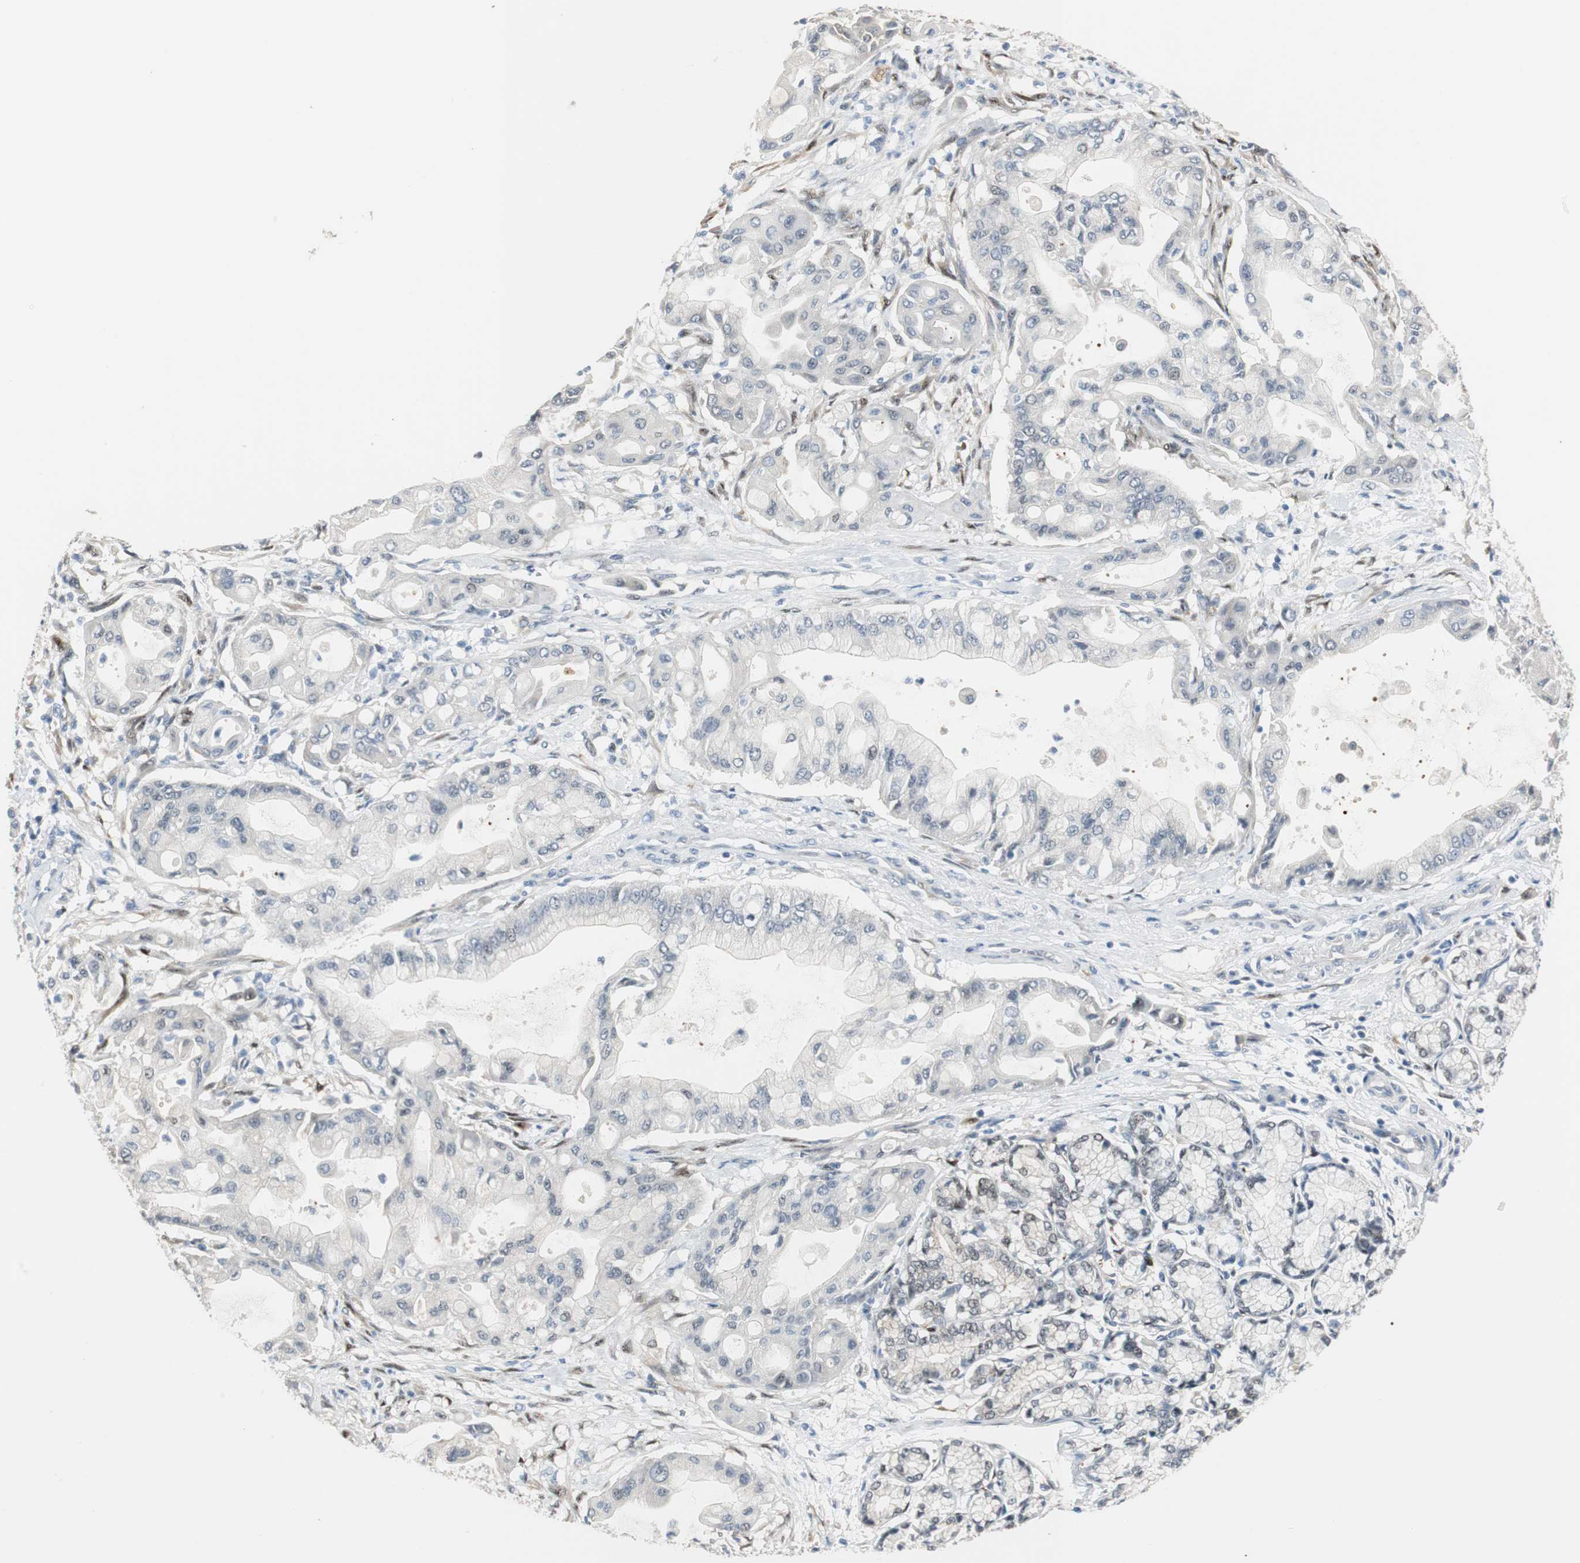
{"staining": {"intensity": "negative", "quantity": "none", "location": "none"}, "tissue": "pancreatic cancer", "cell_type": "Tumor cells", "image_type": "cancer", "snomed": [{"axis": "morphology", "description": "Adenocarcinoma, NOS"}, {"axis": "morphology", "description": "Adenocarcinoma, metastatic, NOS"}, {"axis": "topography", "description": "Lymph node"}, {"axis": "topography", "description": "Pancreas"}, {"axis": "topography", "description": "Duodenum"}], "caption": "DAB (3,3'-diaminobenzidine) immunohistochemical staining of human metastatic adenocarcinoma (pancreatic) shows no significant positivity in tumor cells.", "gene": "FHL2", "patient": {"sex": "female", "age": 64}}